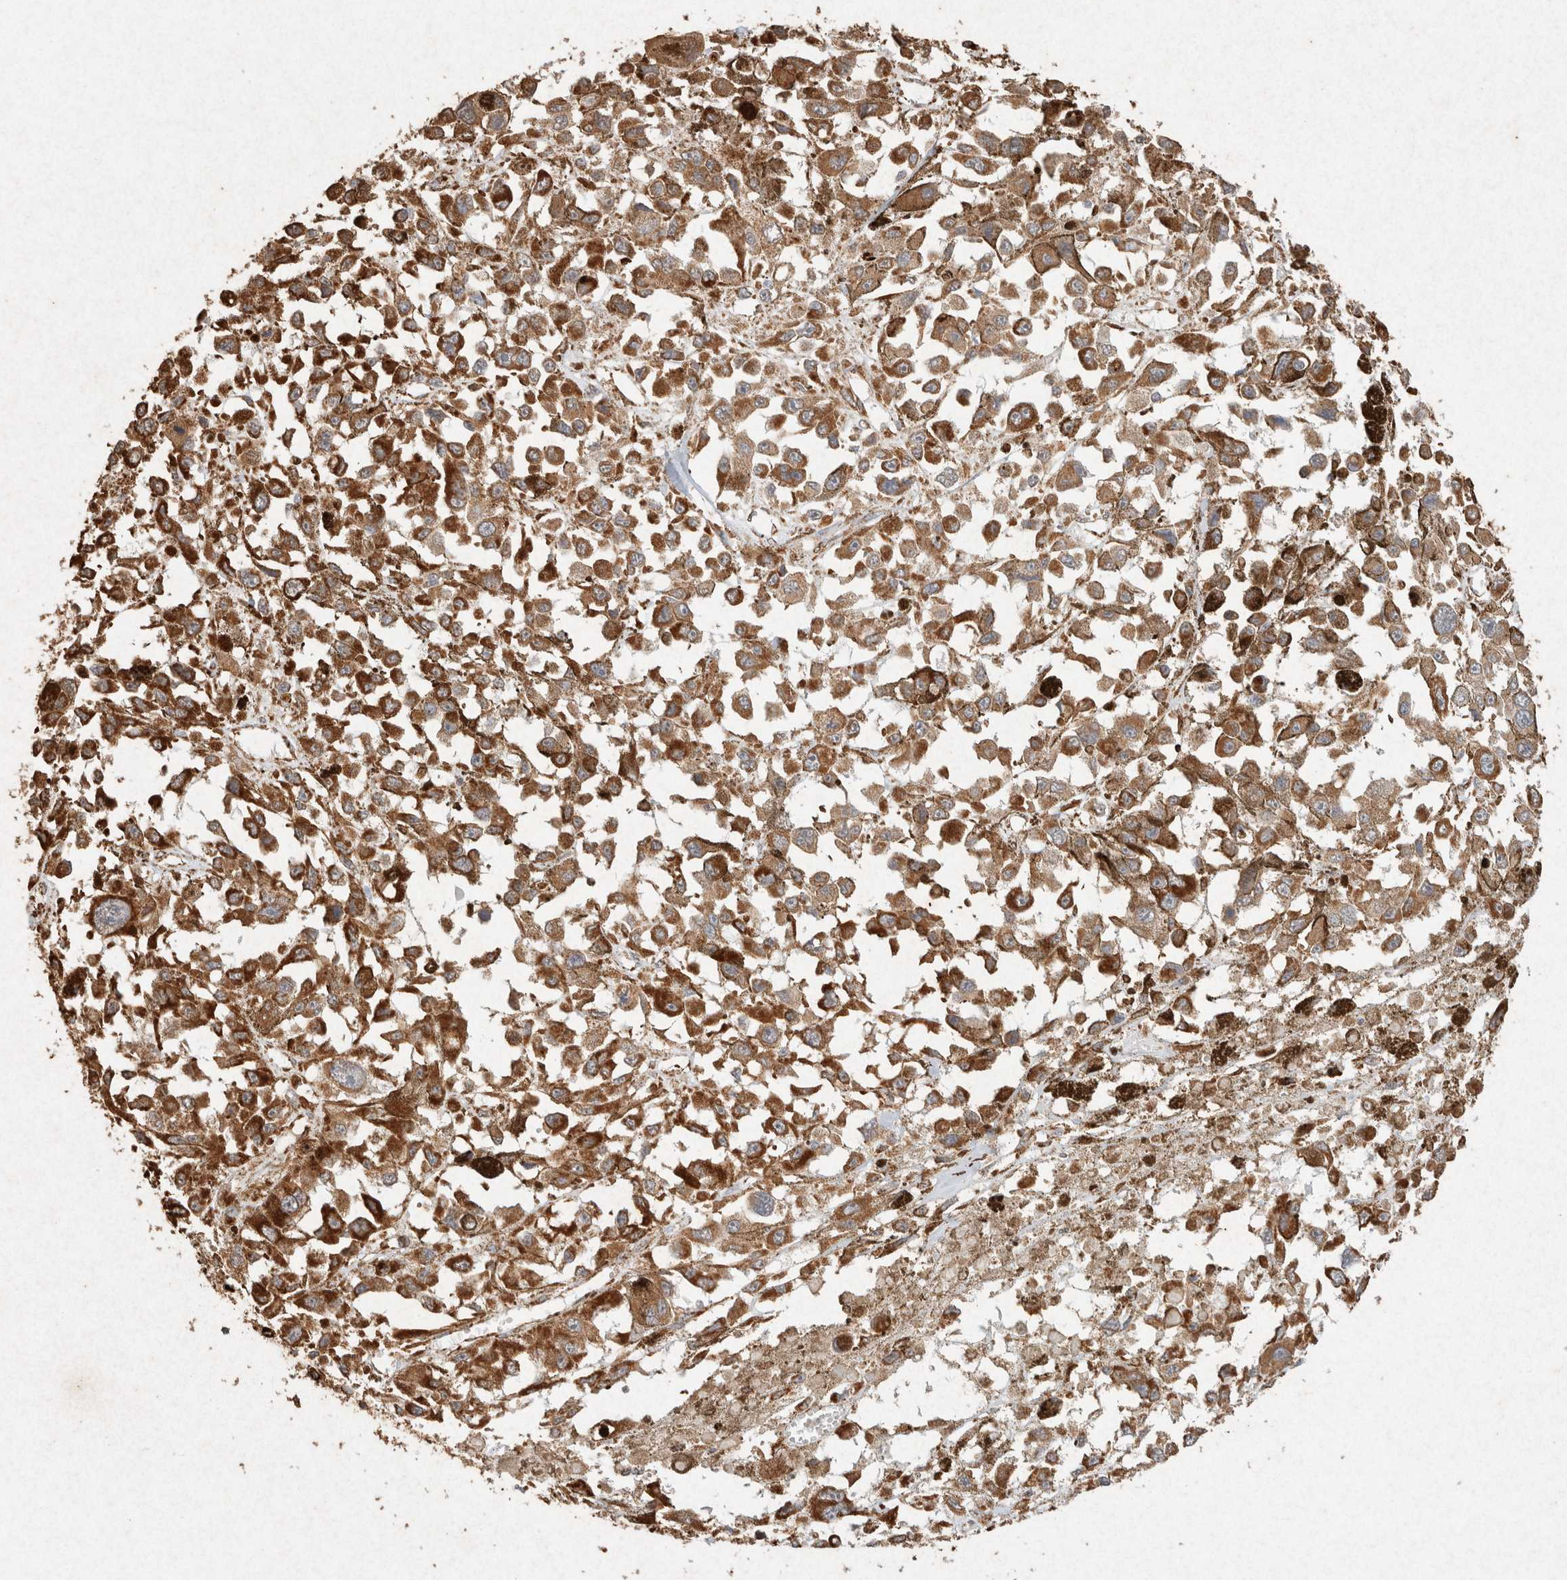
{"staining": {"intensity": "strong", "quantity": ">75%", "location": "cytoplasmic/membranous"}, "tissue": "melanoma", "cell_type": "Tumor cells", "image_type": "cancer", "snomed": [{"axis": "morphology", "description": "Malignant melanoma, Metastatic site"}, {"axis": "topography", "description": "Lymph node"}], "caption": "Melanoma stained for a protein (brown) exhibits strong cytoplasmic/membranous positive positivity in about >75% of tumor cells.", "gene": "SDC2", "patient": {"sex": "male", "age": 59}}